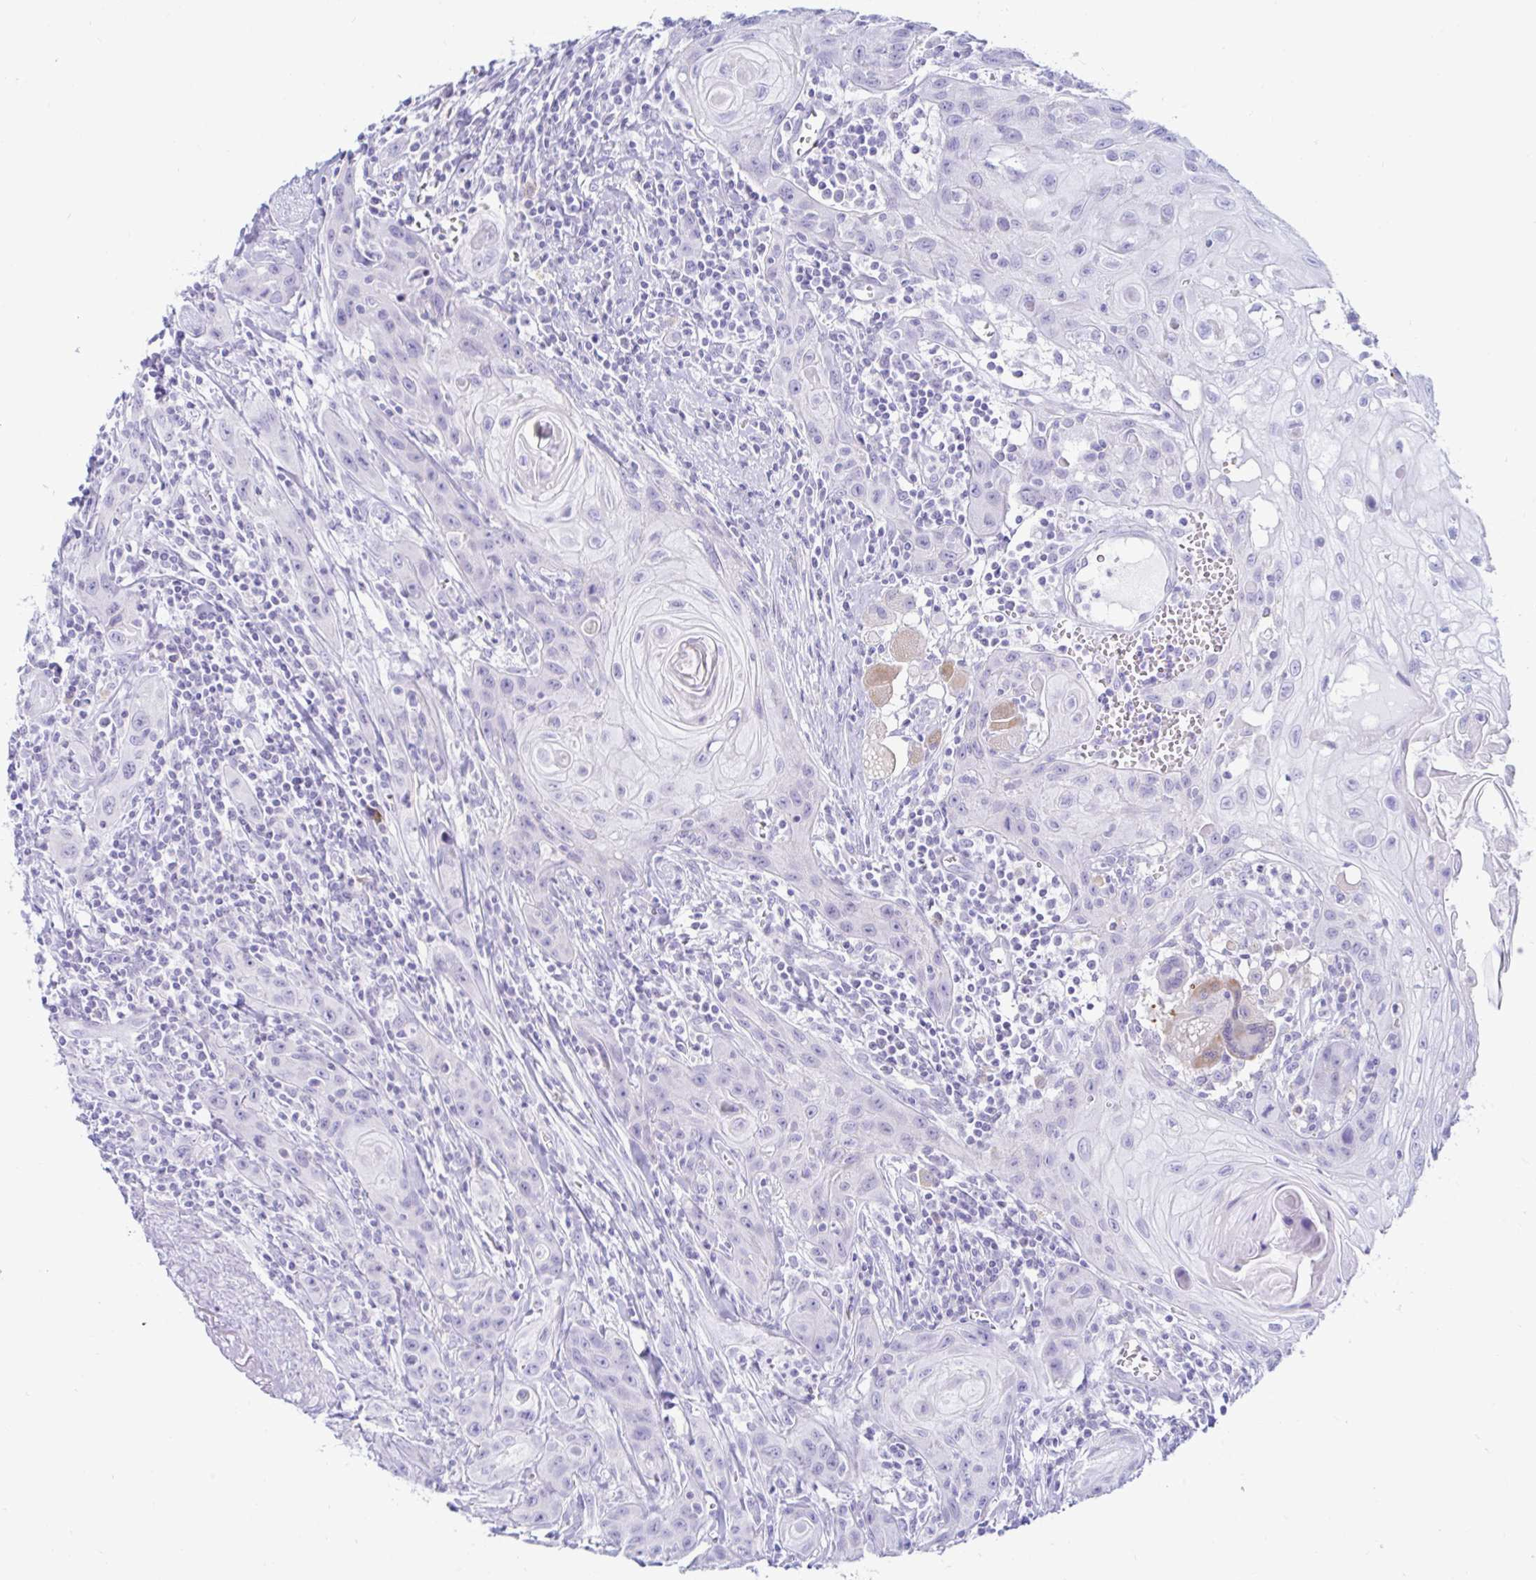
{"staining": {"intensity": "negative", "quantity": "none", "location": "none"}, "tissue": "head and neck cancer", "cell_type": "Tumor cells", "image_type": "cancer", "snomed": [{"axis": "morphology", "description": "Squamous cell carcinoma, NOS"}, {"axis": "topography", "description": "Oral tissue"}, {"axis": "topography", "description": "Head-Neck"}], "caption": "Immunohistochemistry micrograph of head and neck cancer (squamous cell carcinoma) stained for a protein (brown), which exhibits no expression in tumor cells.", "gene": "BEST1", "patient": {"sex": "male", "age": 58}}